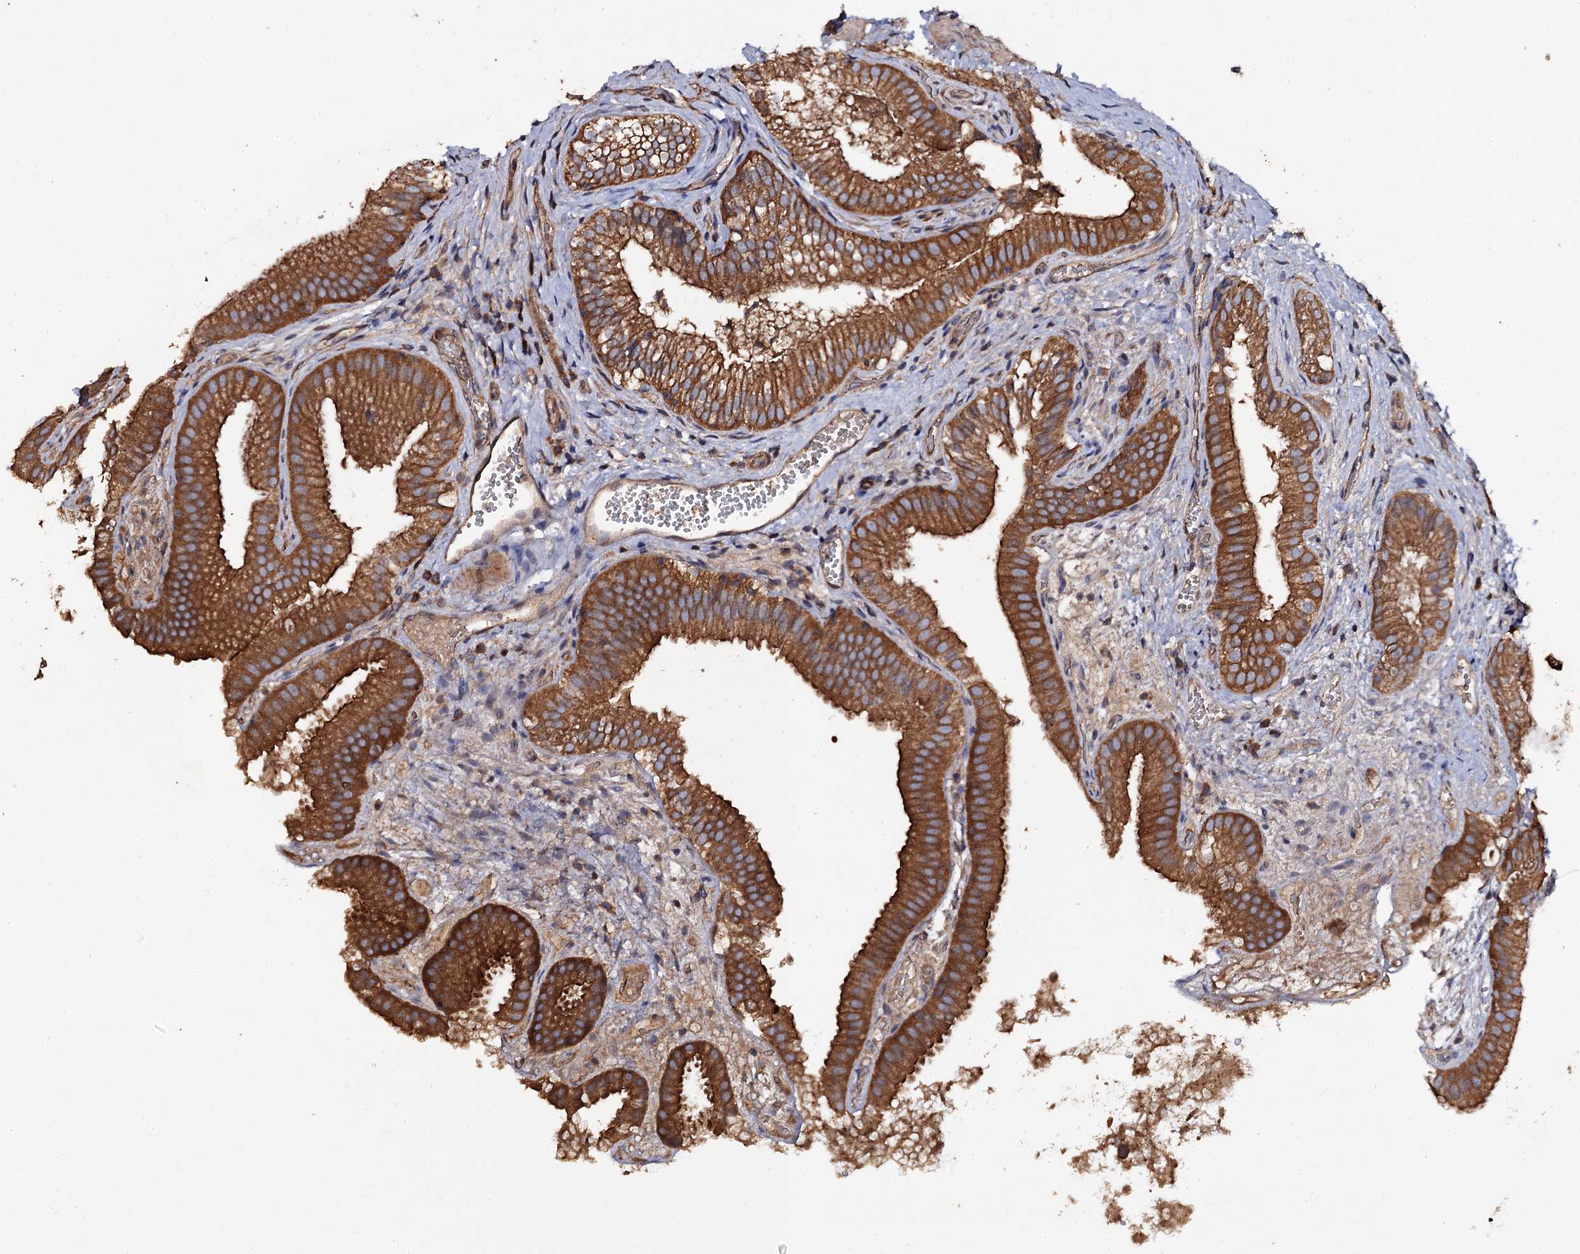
{"staining": {"intensity": "strong", "quantity": ">75%", "location": "cytoplasmic/membranous"}, "tissue": "gallbladder", "cell_type": "Glandular cells", "image_type": "normal", "snomed": [{"axis": "morphology", "description": "Normal tissue, NOS"}, {"axis": "topography", "description": "Gallbladder"}], "caption": "A high amount of strong cytoplasmic/membranous staining is appreciated in approximately >75% of glandular cells in normal gallbladder. (Brightfield microscopy of DAB IHC at high magnification).", "gene": "TTC23", "patient": {"sex": "female", "age": 30}}